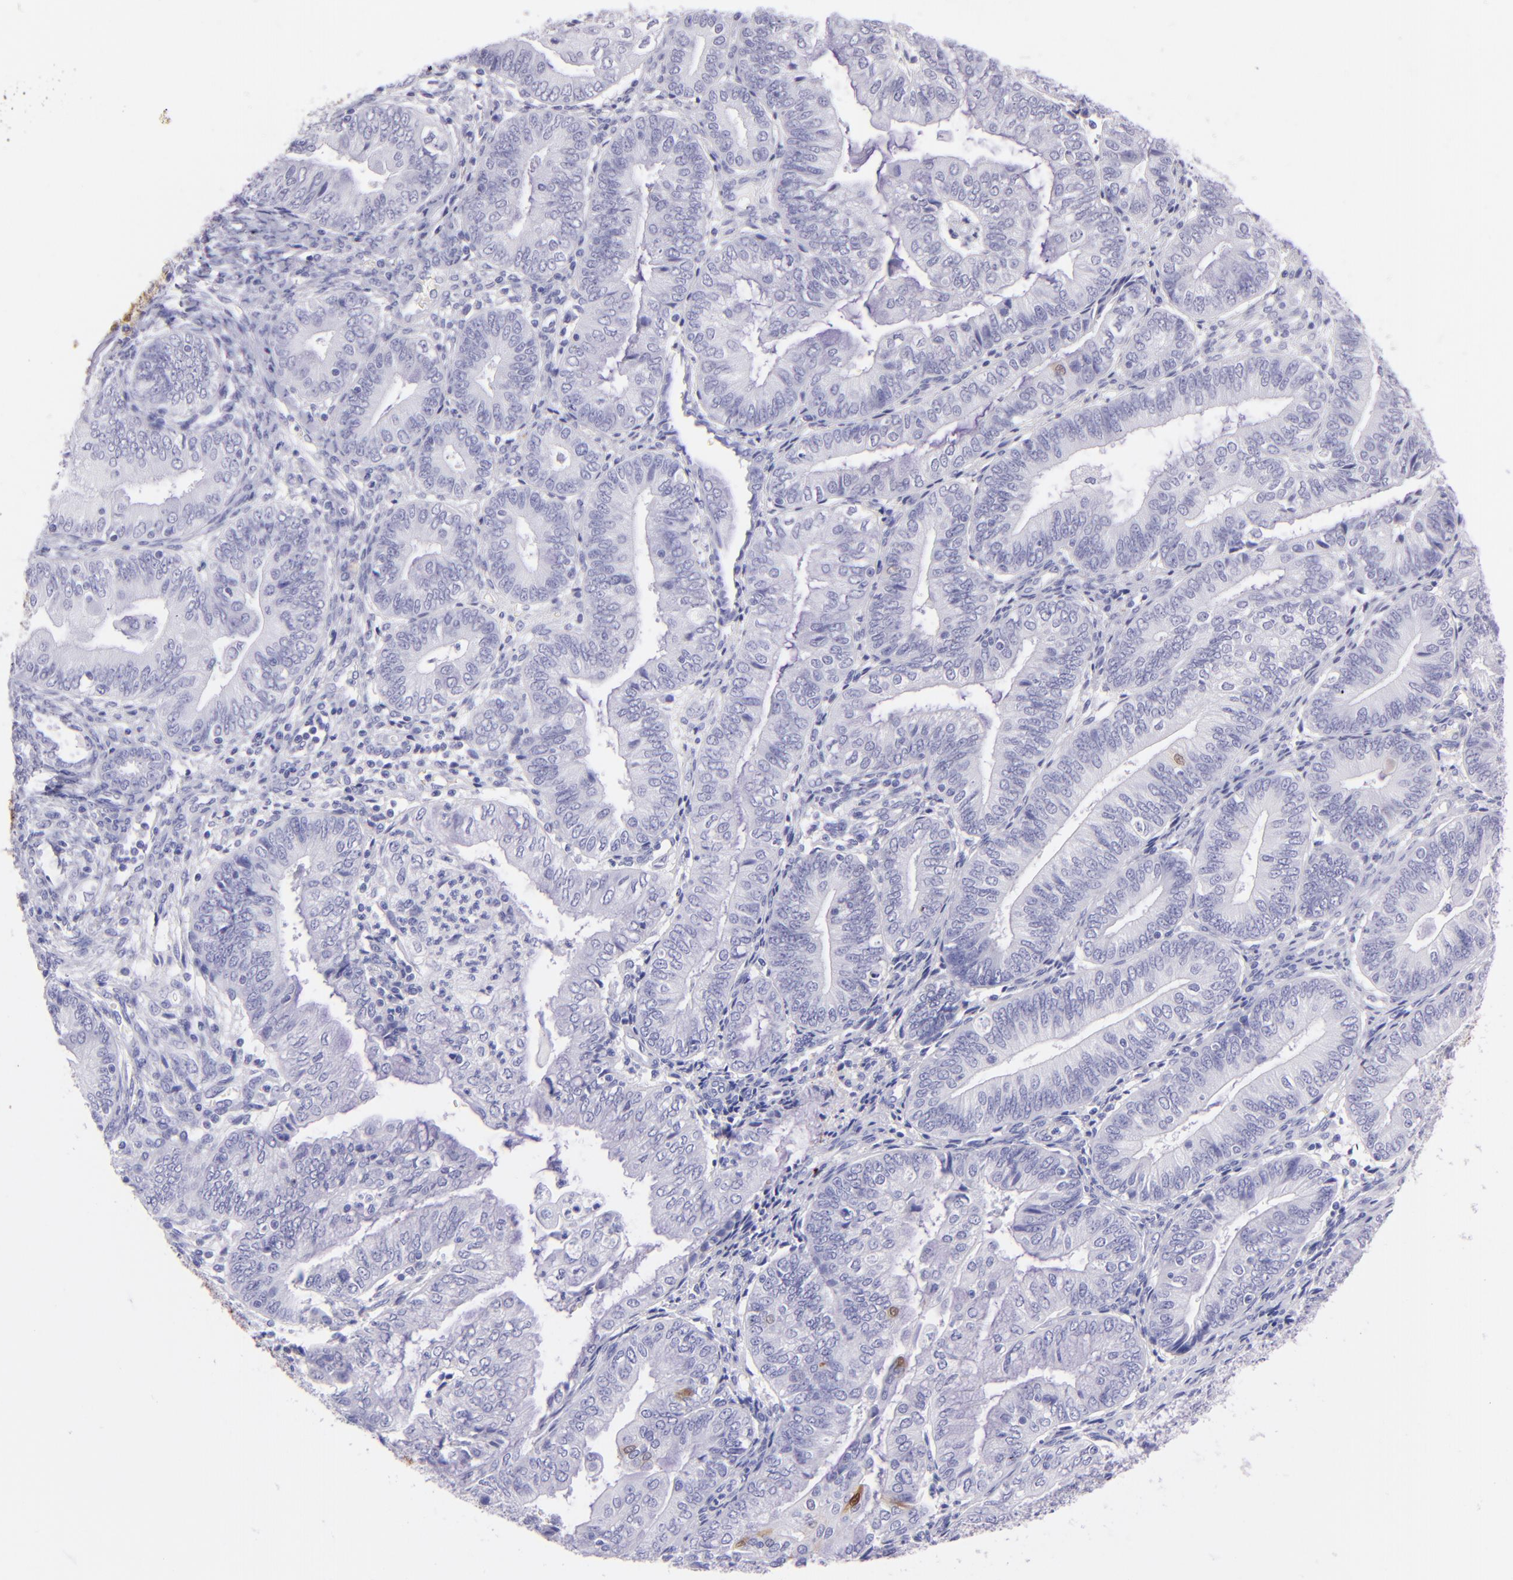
{"staining": {"intensity": "negative", "quantity": "none", "location": "none"}, "tissue": "endometrial cancer", "cell_type": "Tumor cells", "image_type": "cancer", "snomed": [{"axis": "morphology", "description": "Adenocarcinoma, NOS"}, {"axis": "topography", "description": "Endometrium"}], "caption": "A micrograph of endometrial cancer (adenocarcinoma) stained for a protein shows no brown staining in tumor cells.", "gene": "UCHL1", "patient": {"sex": "female", "age": 55}}